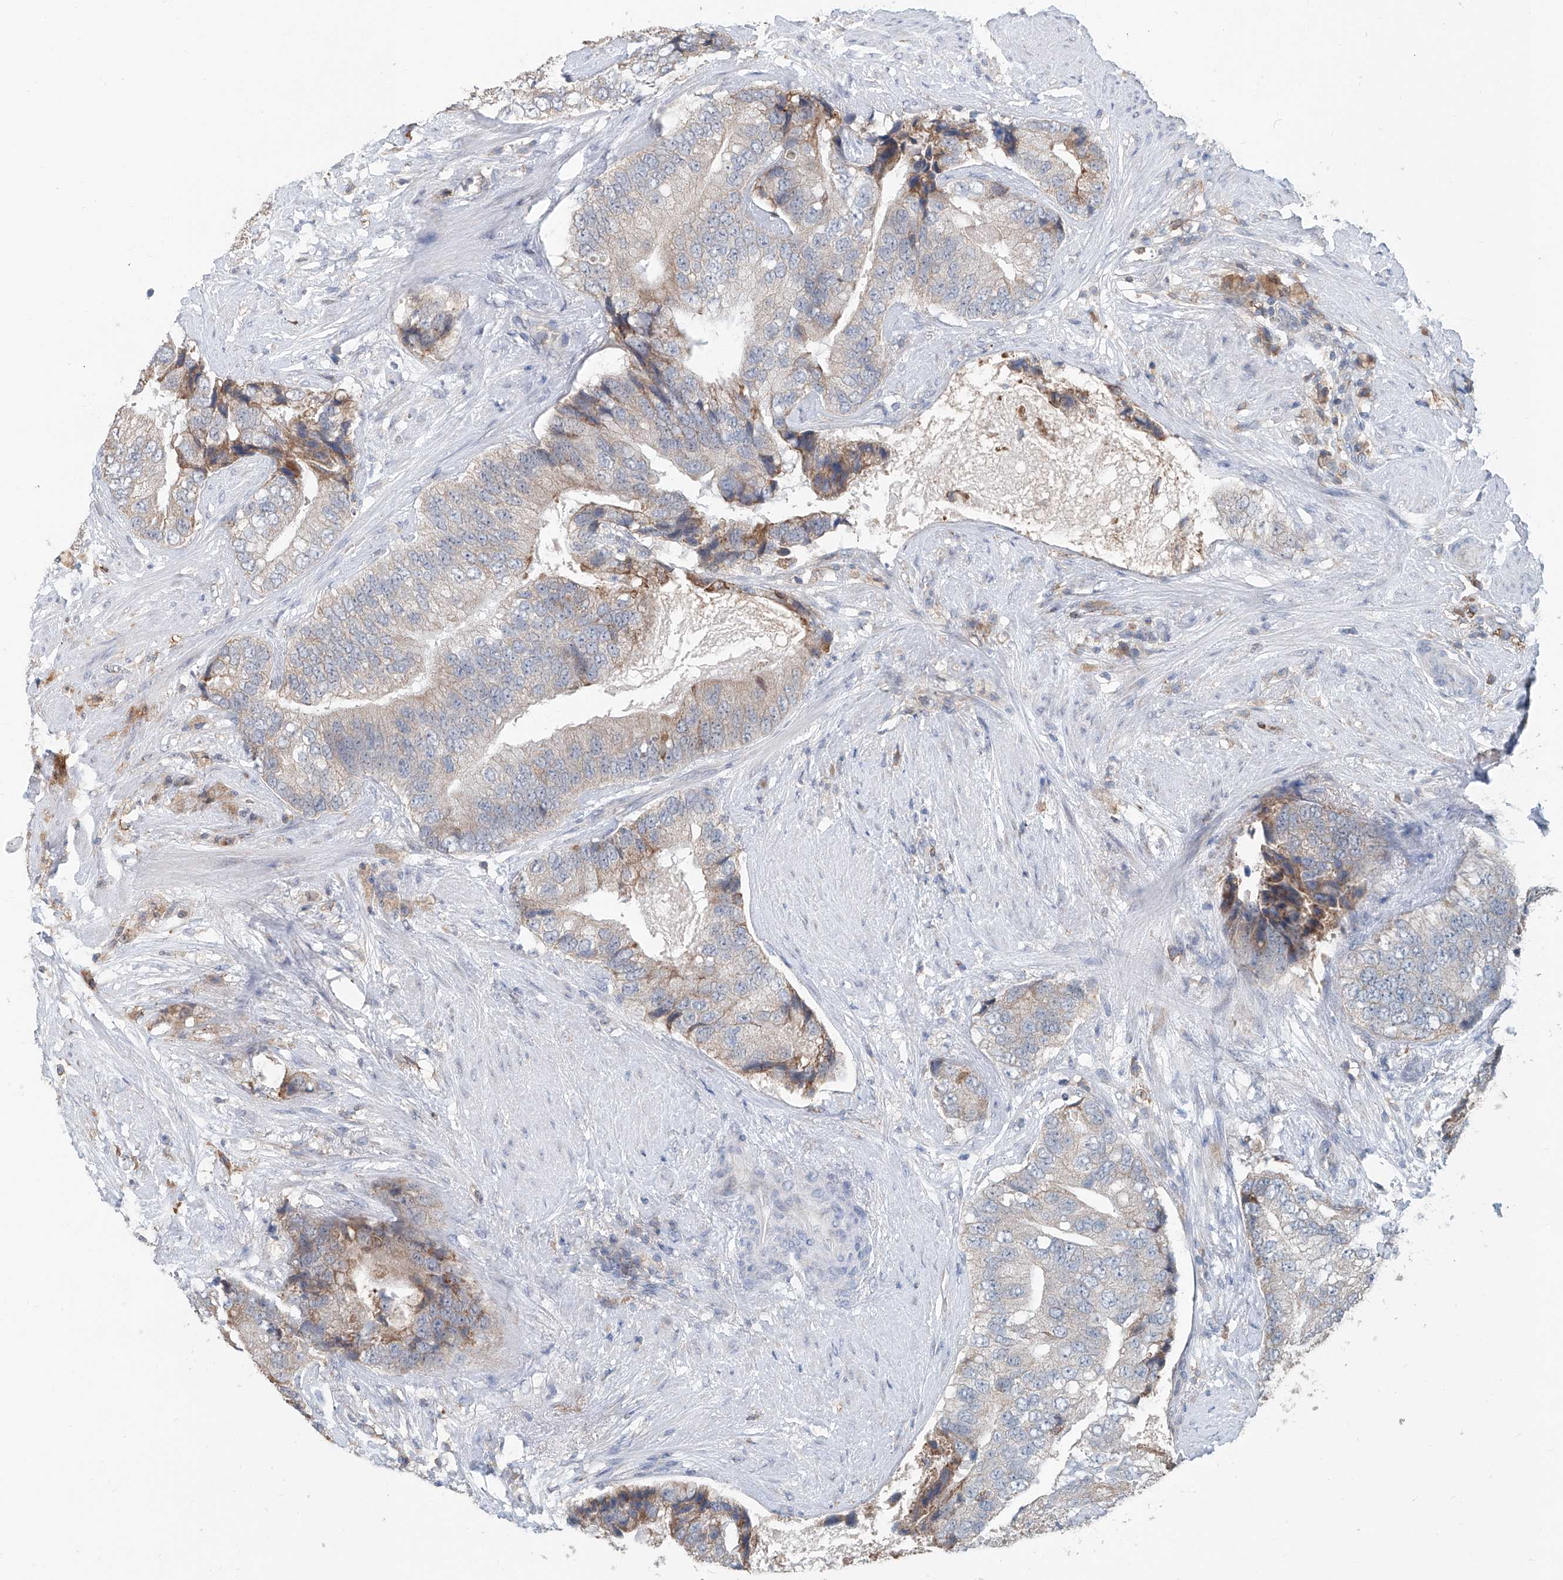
{"staining": {"intensity": "weak", "quantity": "<25%", "location": "cytoplasmic/membranous"}, "tissue": "prostate cancer", "cell_type": "Tumor cells", "image_type": "cancer", "snomed": [{"axis": "morphology", "description": "Adenocarcinoma, High grade"}, {"axis": "topography", "description": "Prostate"}], "caption": "The micrograph shows no significant expression in tumor cells of prostate high-grade adenocarcinoma.", "gene": "KCNK10", "patient": {"sex": "male", "age": 70}}